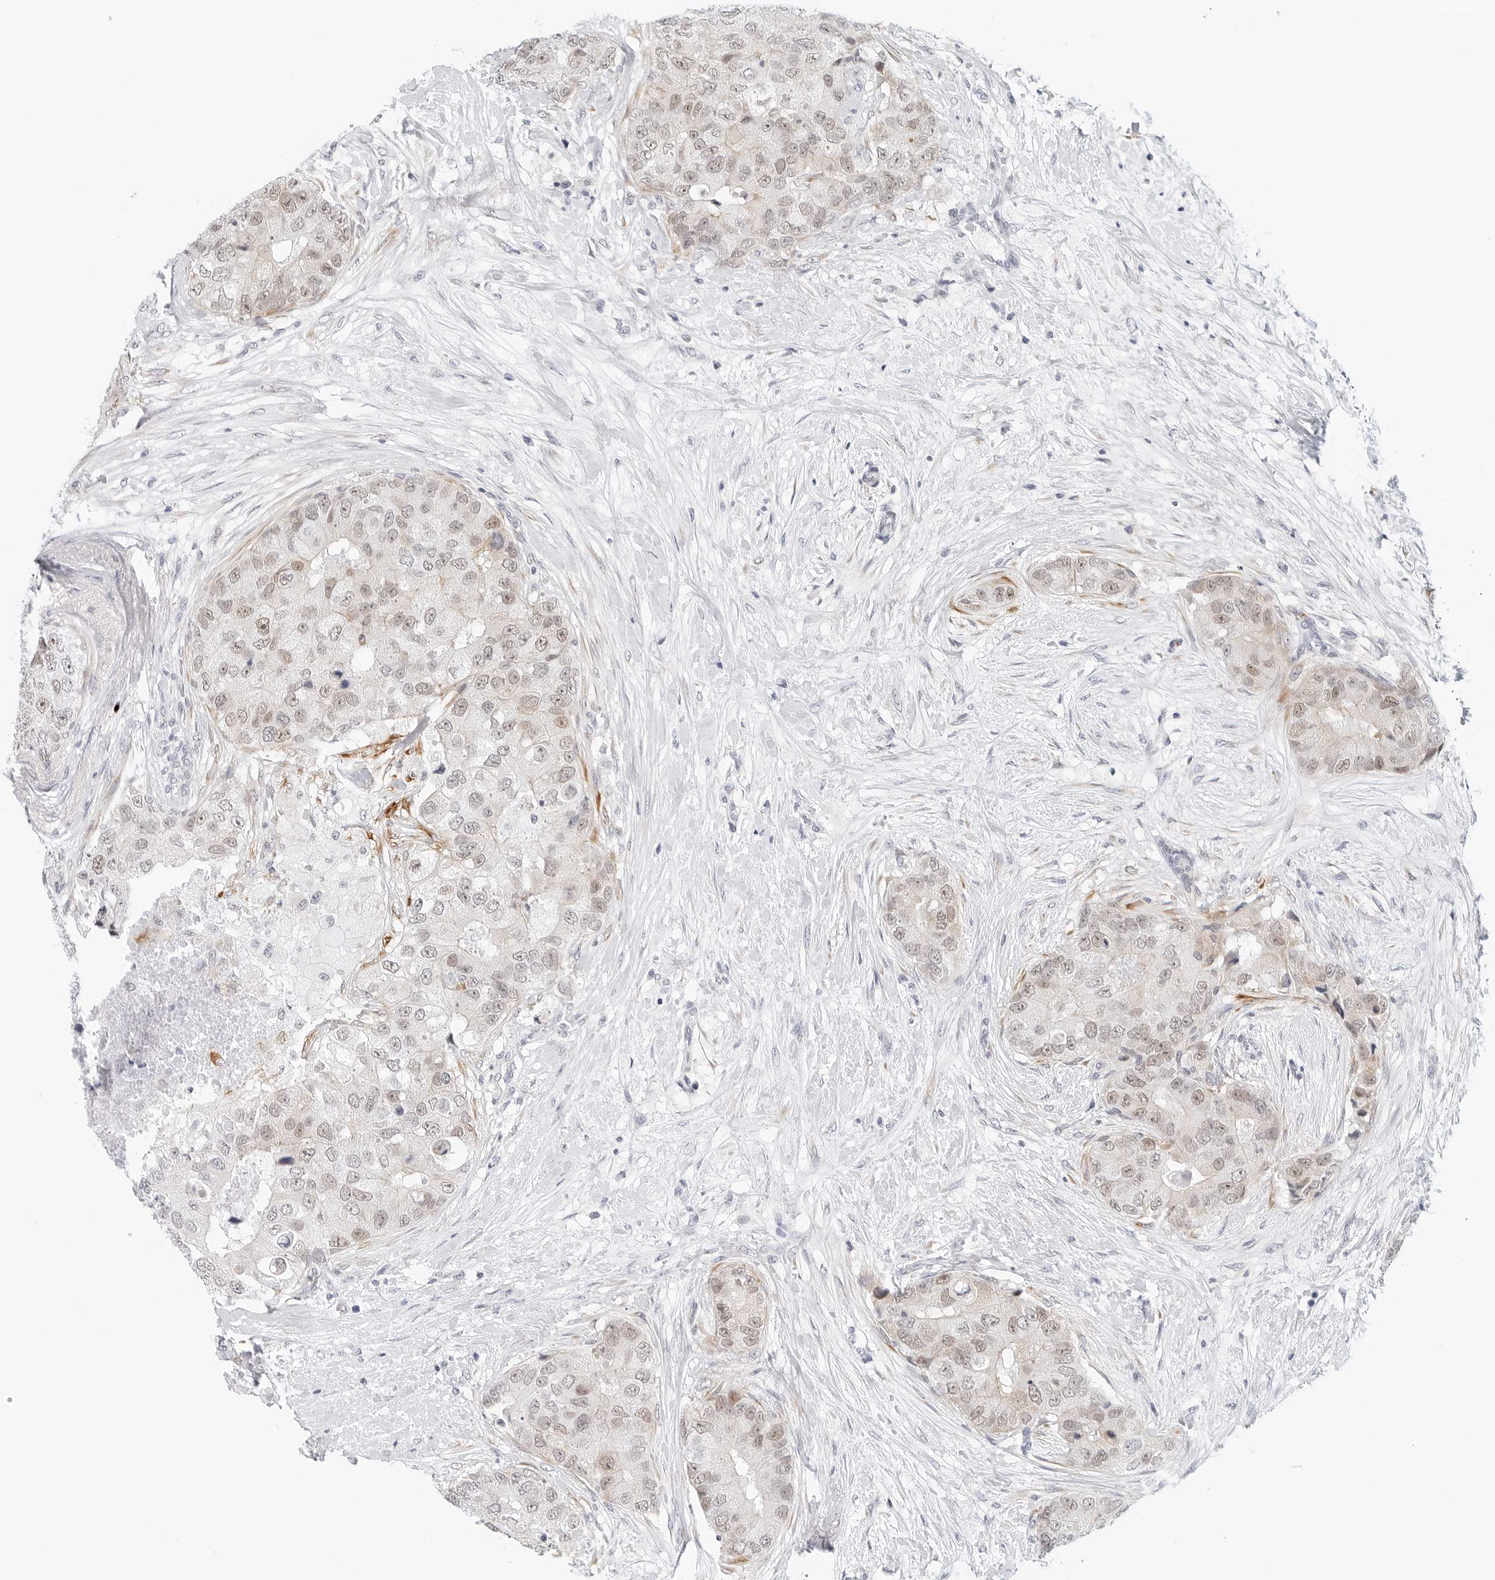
{"staining": {"intensity": "weak", "quantity": "25%-75%", "location": "nuclear"}, "tissue": "breast cancer", "cell_type": "Tumor cells", "image_type": "cancer", "snomed": [{"axis": "morphology", "description": "Duct carcinoma"}, {"axis": "topography", "description": "Breast"}], "caption": "Weak nuclear protein expression is identified in about 25%-75% of tumor cells in breast cancer. (DAB (3,3'-diaminobenzidine) = brown stain, brightfield microscopy at high magnification).", "gene": "TSEN2", "patient": {"sex": "female", "age": 62}}